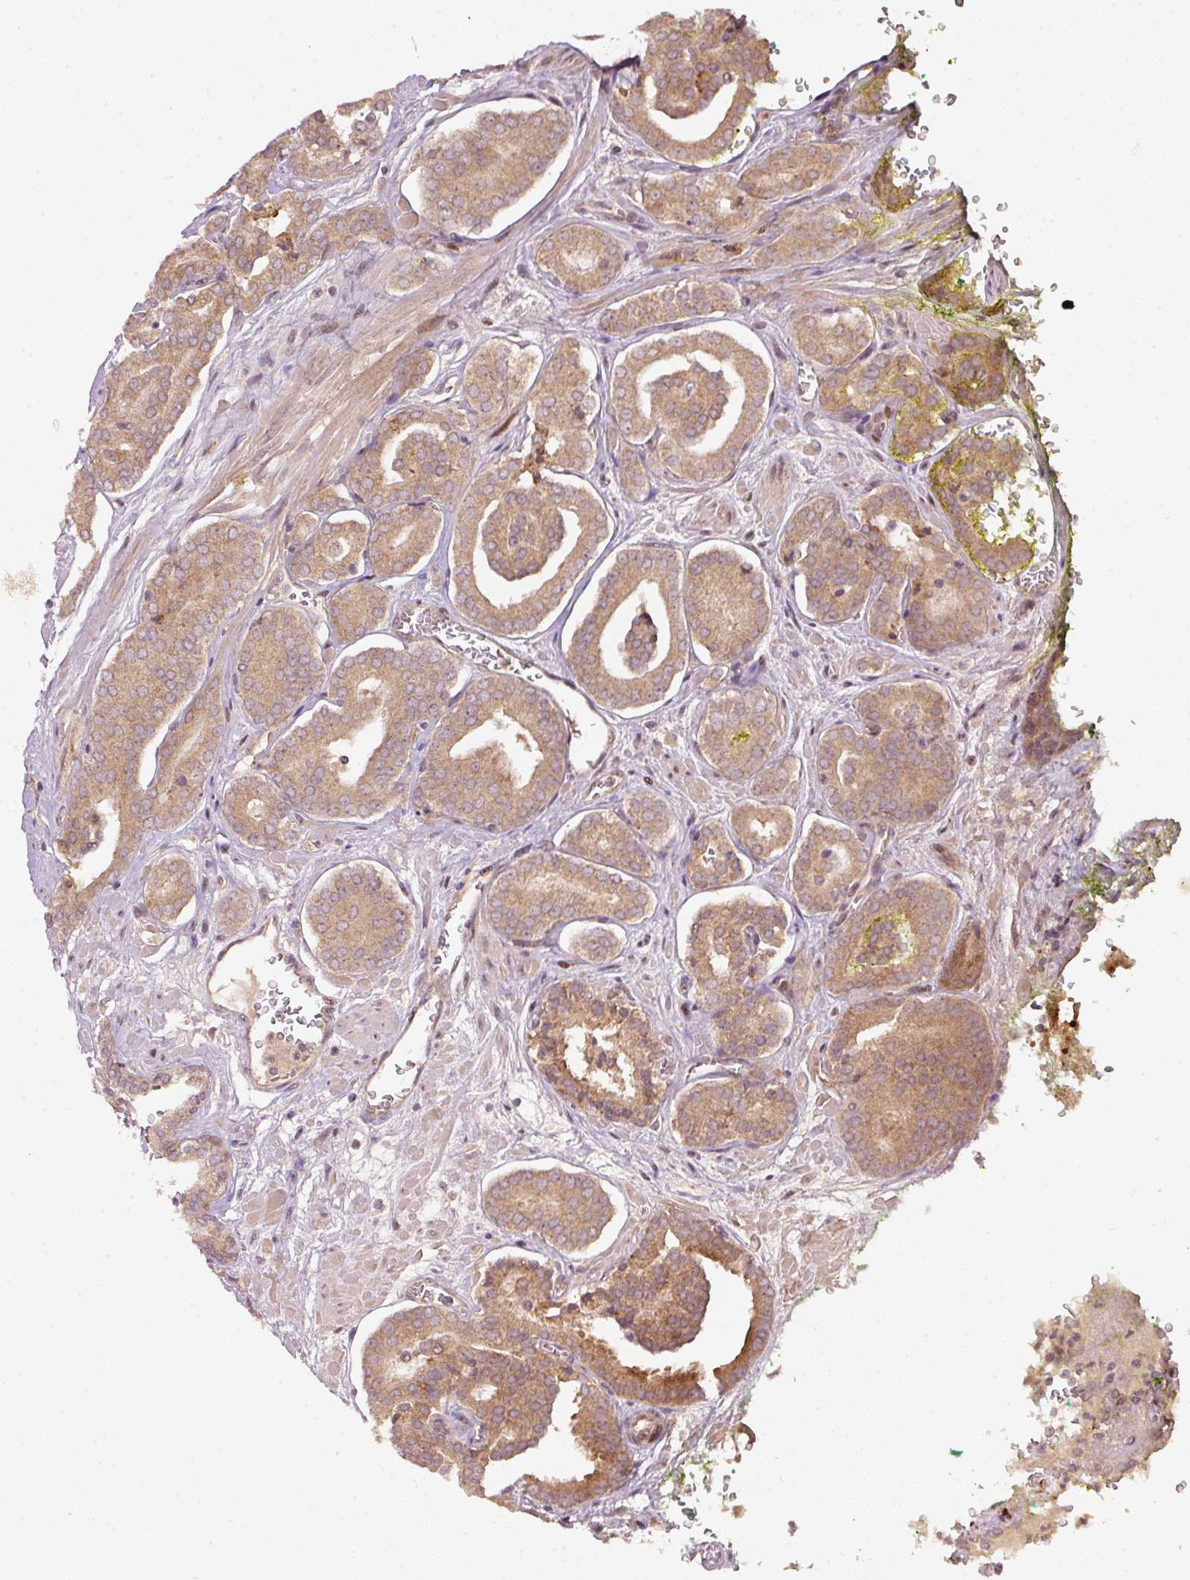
{"staining": {"intensity": "moderate", "quantity": ">75%", "location": "cytoplasmic/membranous"}, "tissue": "prostate cancer", "cell_type": "Tumor cells", "image_type": "cancer", "snomed": [{"axis": "morphology", "description": "Adenocarcinoma, High grade"}, {"axis": "topography", "description": "Prostate"}], "caption": "Immunohistochemistry (IHC) staining of adenocarcinoma (high-grade) (prostate), which displays medium levels of moderate cytoplasmic/membranous expression in approximately >75% of tumor cells indicating moderate cytoplasmic/membranous protein positivity. The staining was performed using DAB (brown) for protein detection and nuclei were counterstained in hematoxylin (blue).", "gene": "PCDHB1", "patient": {"sex": "male", "age": 66}}